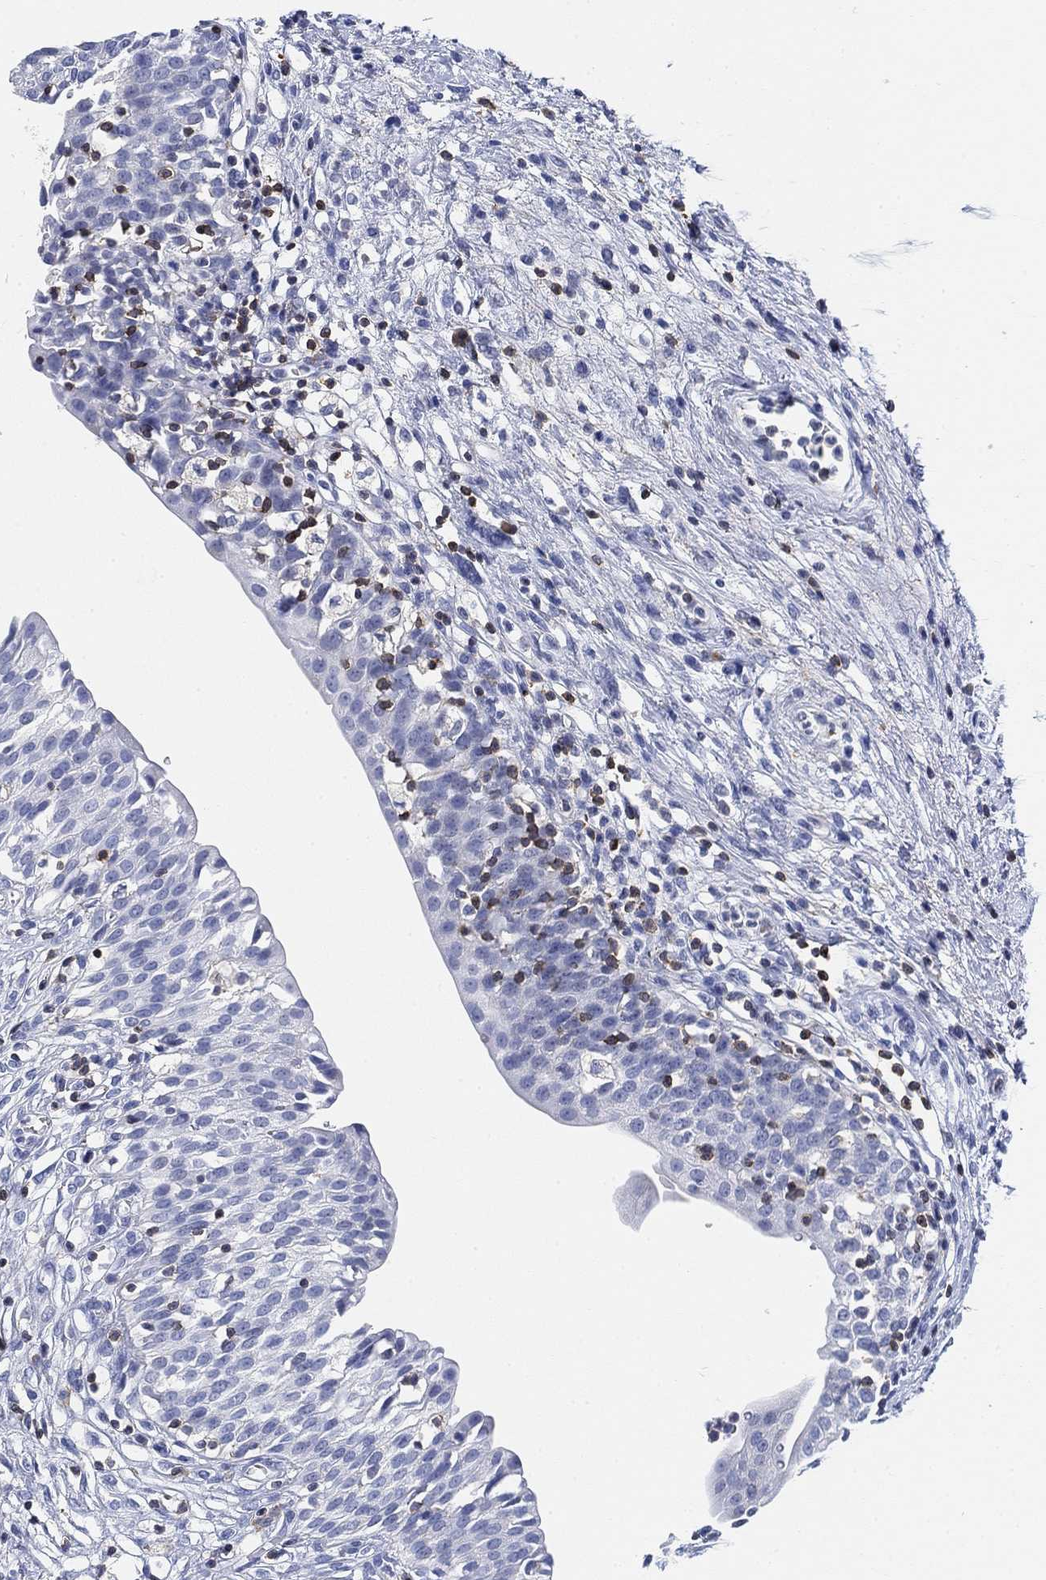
{"staining": {"intensity": "negative", "quantity": "none", "location": "none"}, "tissue": "urinary bladder", "cell_type": "Urothelial cells", "image_type": "normal", "snomed": [{"axis": "morphology", "description": "Normal tissue, NOS"}, {"axis": "topography", "description": "Urinary bladder"}], "caption": "High power microscopy micrograph of an immunohistochemistry histopathology image of benign urinary bladder, revealing no significant positivity in urothelial cells.", "gene": "FYB1", "patient": {"sex": "male", "age": 76}}